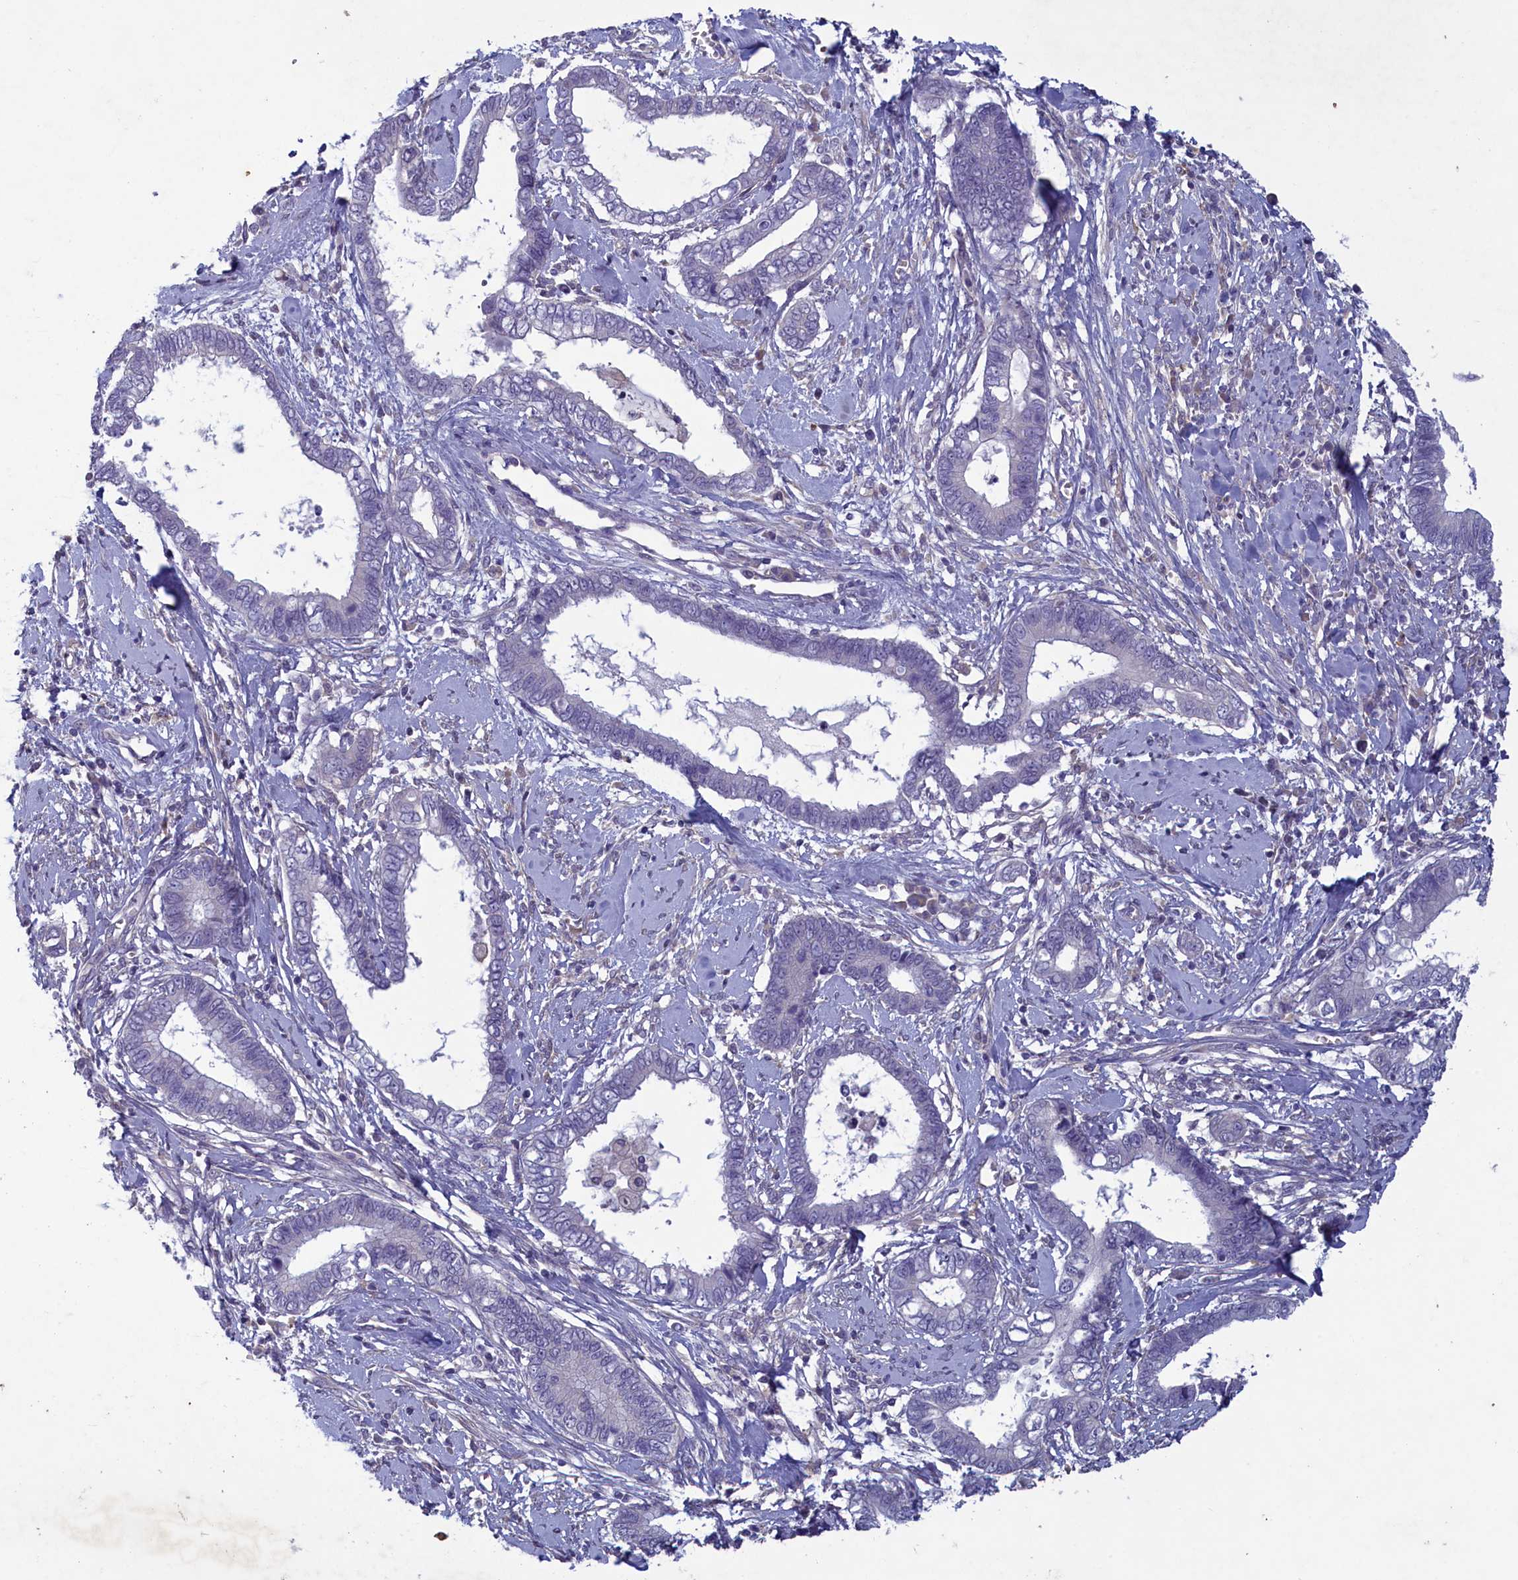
{"staining": {"intensity": "negative", "quantity": "none", "location": "none"}, "tissue": "cervical cancer", "cell_type": "Tumor cells", "image_type": "cancer", "snomed": [{"axis": "morphology", "description": "Adenocarcinoma, NOS"}, {"axis": "topography", "description": "Cervix"}], "caption": "This is an immunohistochemistry image of human adenocarcinoma (cervical). There is no staining in tumor cells.", "gene": "PLEKHG6", "patient": {"sex": "female", "age": 44}}